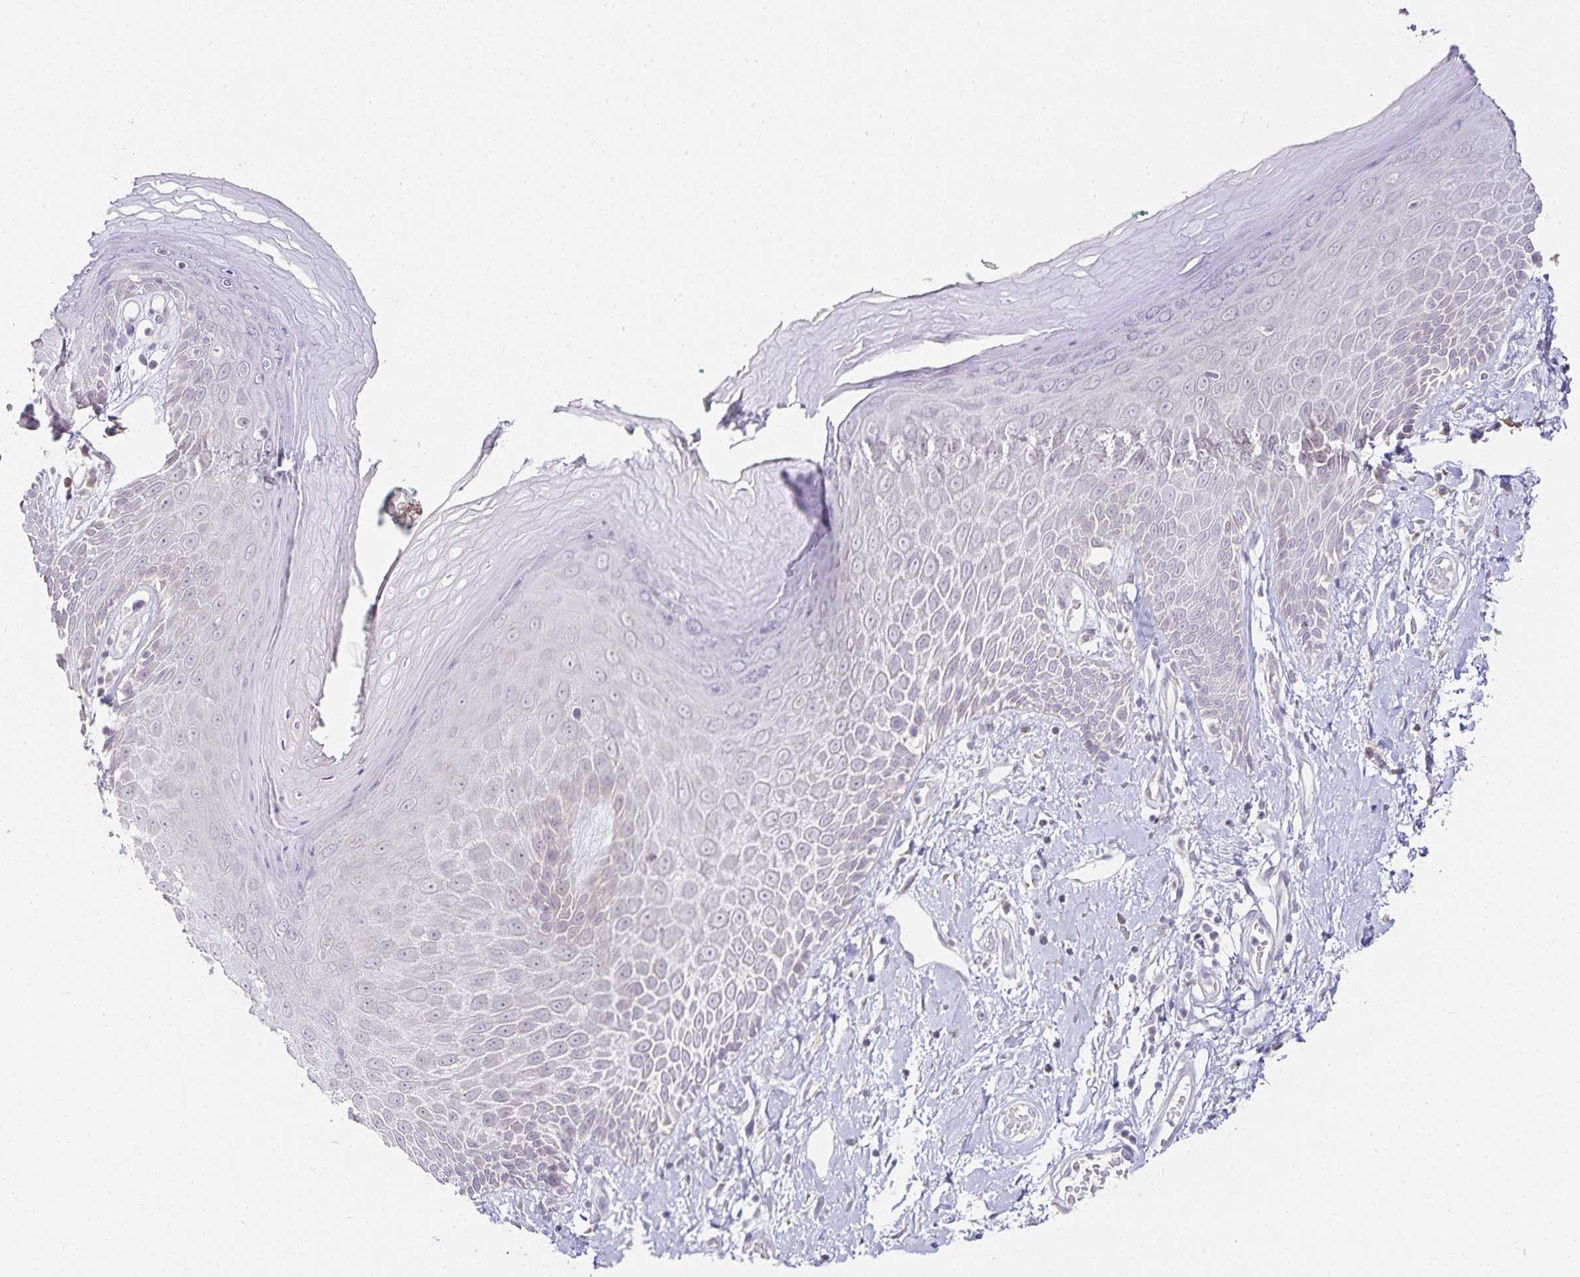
{"staining": {"intensity": "negative", "quantity": "none", "location": "none"}, "tissue": "skin", "cell_type": "Epidermal cells", "image_type": "normal", "snomed": [{"axis": "morphology", "description": "Normal tissue, NOS"}, {"axis": "topography", "description": "Anal"}, {"axis": "topography", "description": "Peripheral nerve tissue"}], "caption": "This is a image of immunohistochemistry (IHC) staining of normal skin, which shows no positivity in epidermal cells. The staining was performed using DAB to visualize the protein expression in brown, while the nuclei were stained in blue with hematoxylin (Magnification: 20x).", "gene": "GP2", "patient": {"sex": "male", "age": 78}}